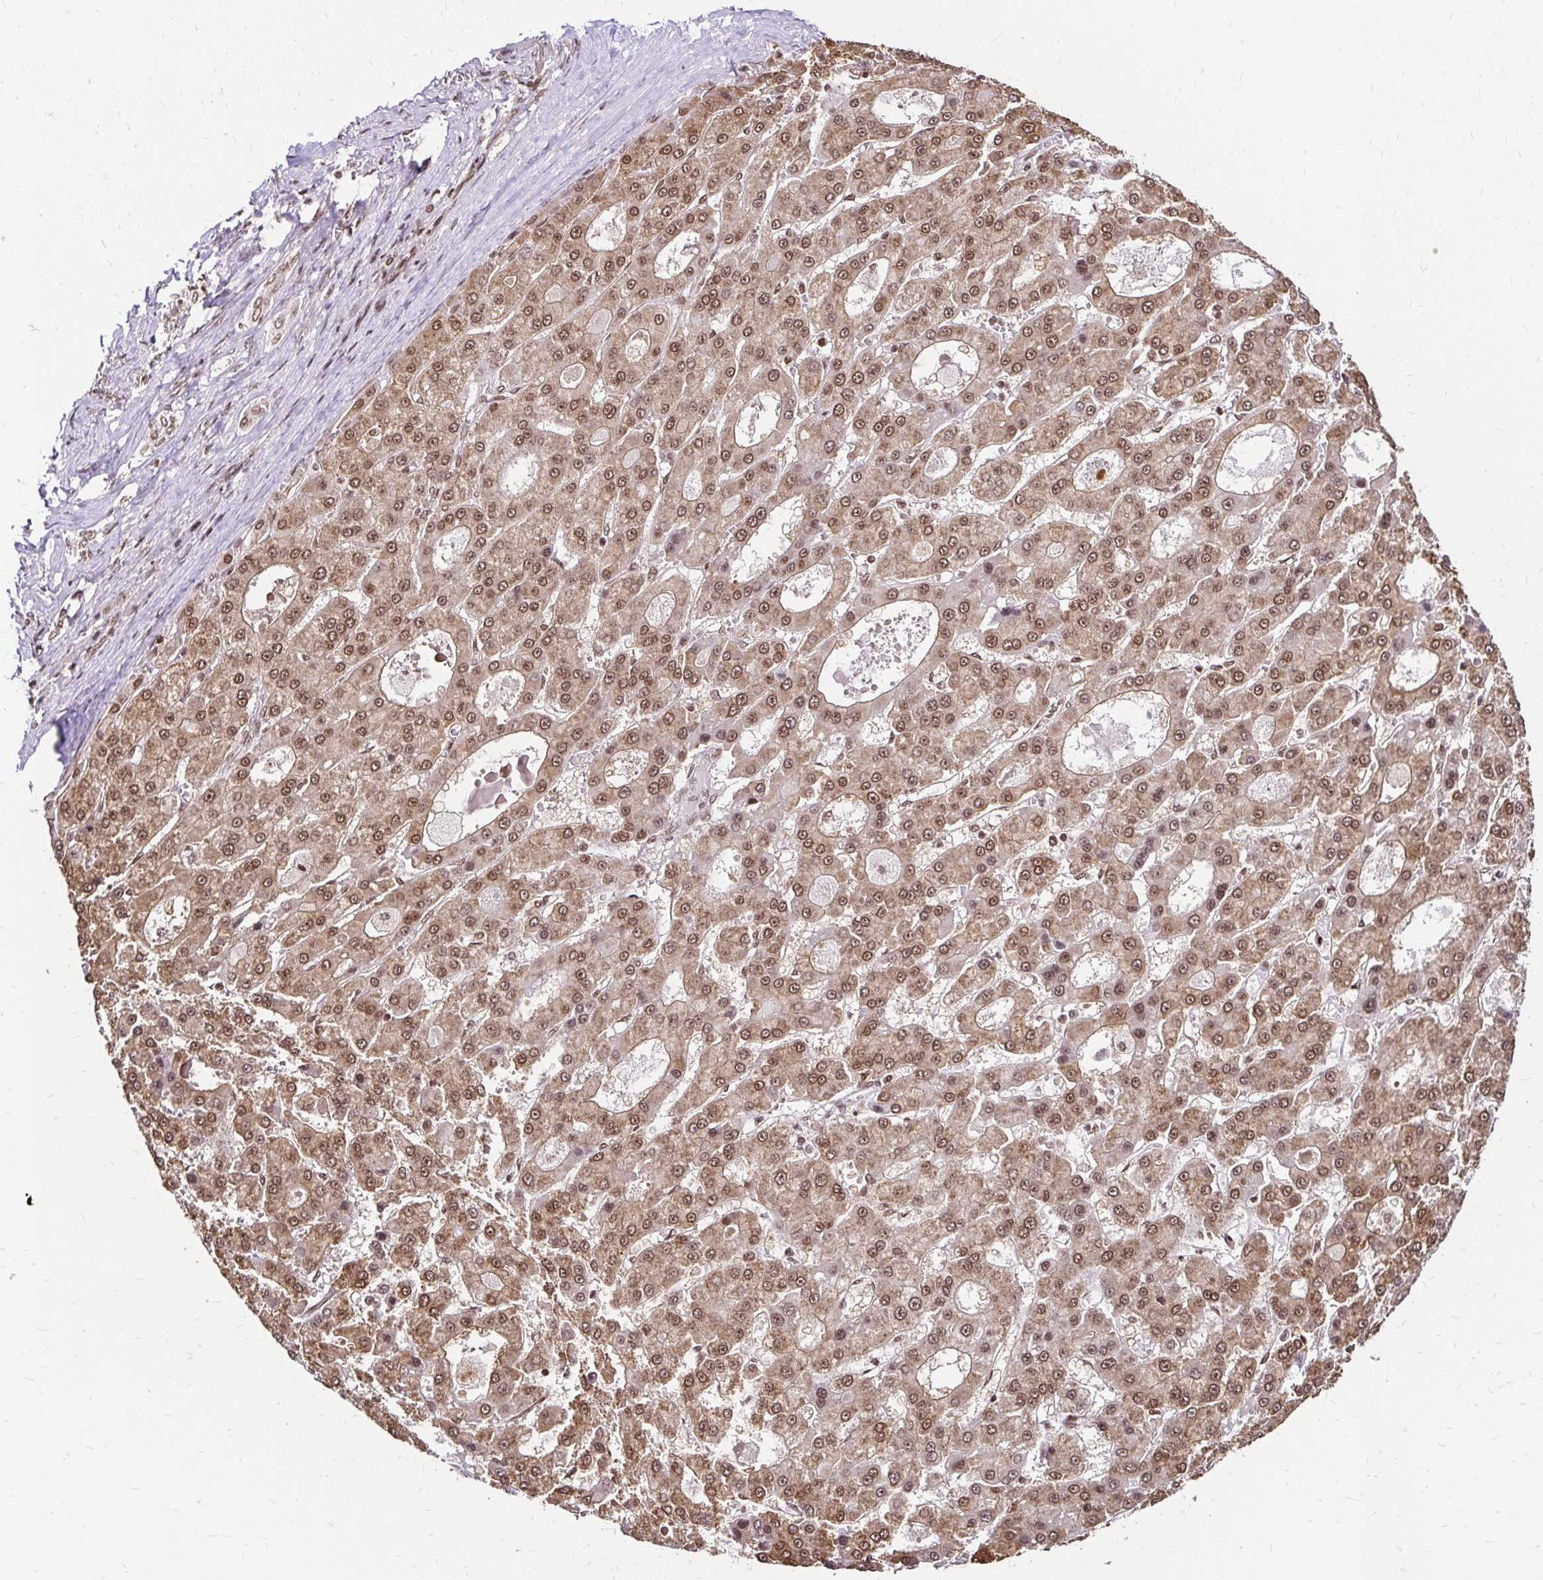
{"staining": {"intensity": "moderate", "quantity": ">75%", "location": "cytoplasmic/membranous,nuclear"}, "tissue": "liver cancer", "cell_type": "Tumor cells", "image_type": "cancer", "snomed": [{"axis": "morphology", "description": "Carcinoma, Hepatocellular, NOS"}, {"axis": "topography", "description": "Liver"}], "caption": "This photomicrograph shows liver hepatocellular carcinoma stained with immunohistochemistry (IHC) to label a protein in brown. The cytoplasmic/membranous and nuclear of tumor cells show moderate positivity for the protein. Nuclei are counter-stained blue.", "gene": "GLYR1", "patient": {"sex": "male", "age": 70}}